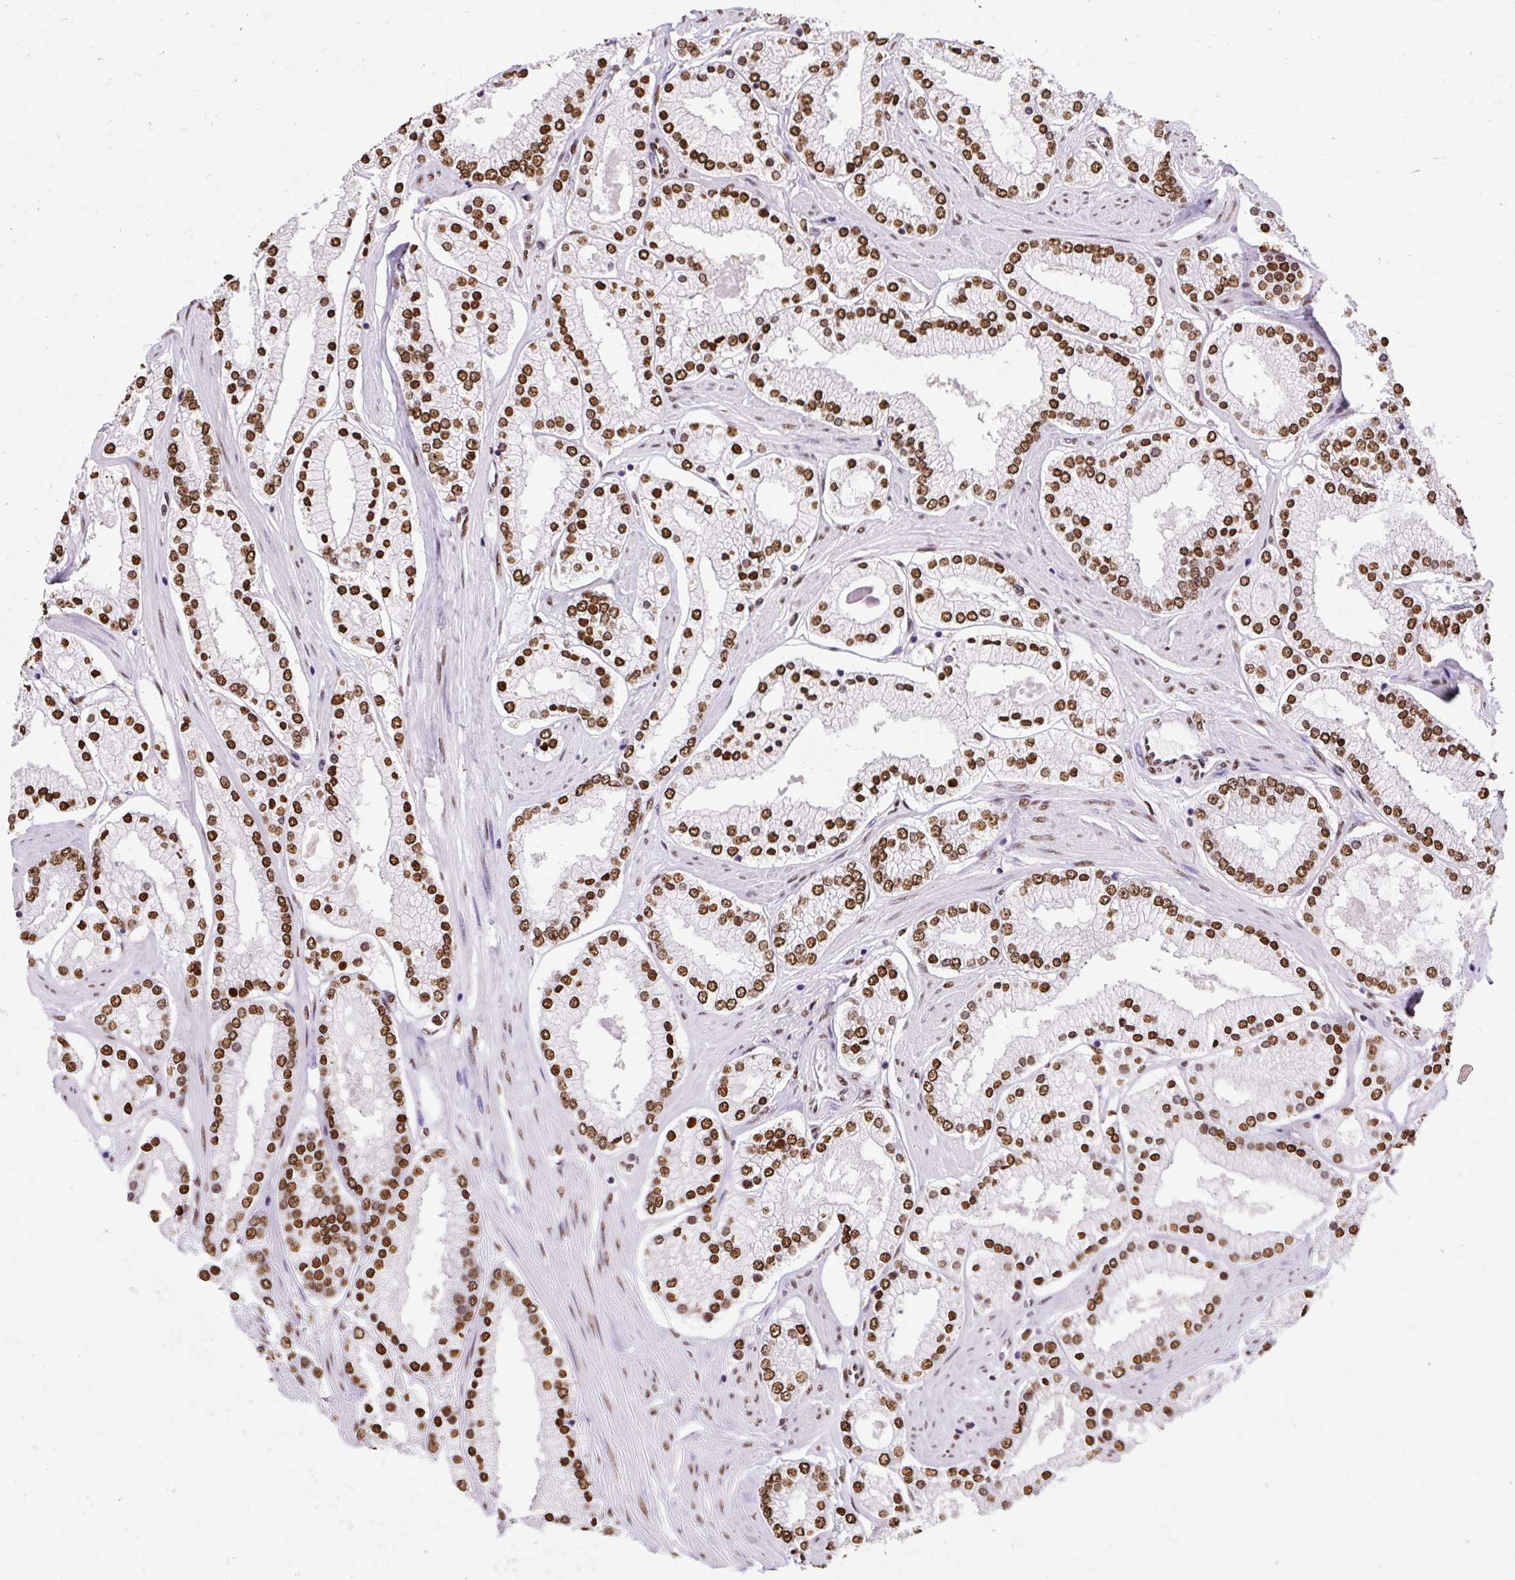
{"staining": {"intensity": "strong", "quantity": ">75%", "location": "nuclear"}, "tissue": "prostate cancer", "cell_type": "Tumor cells", "image_type": "cancer", "snomed": [{"axis": "morphology", "description": "Adenocarcinoma, Low grade"}, {"axis": "topography", "description": "Prostate"}], "caption": "About >75% of tumor cells in human prostate low-grade adenocarcinoma exhibit strong nuclear protein expression as visualized by brown immunohistochemical staining.", "gene": "TMEM184C", "patient": {"sex": "male", "age": 42}}